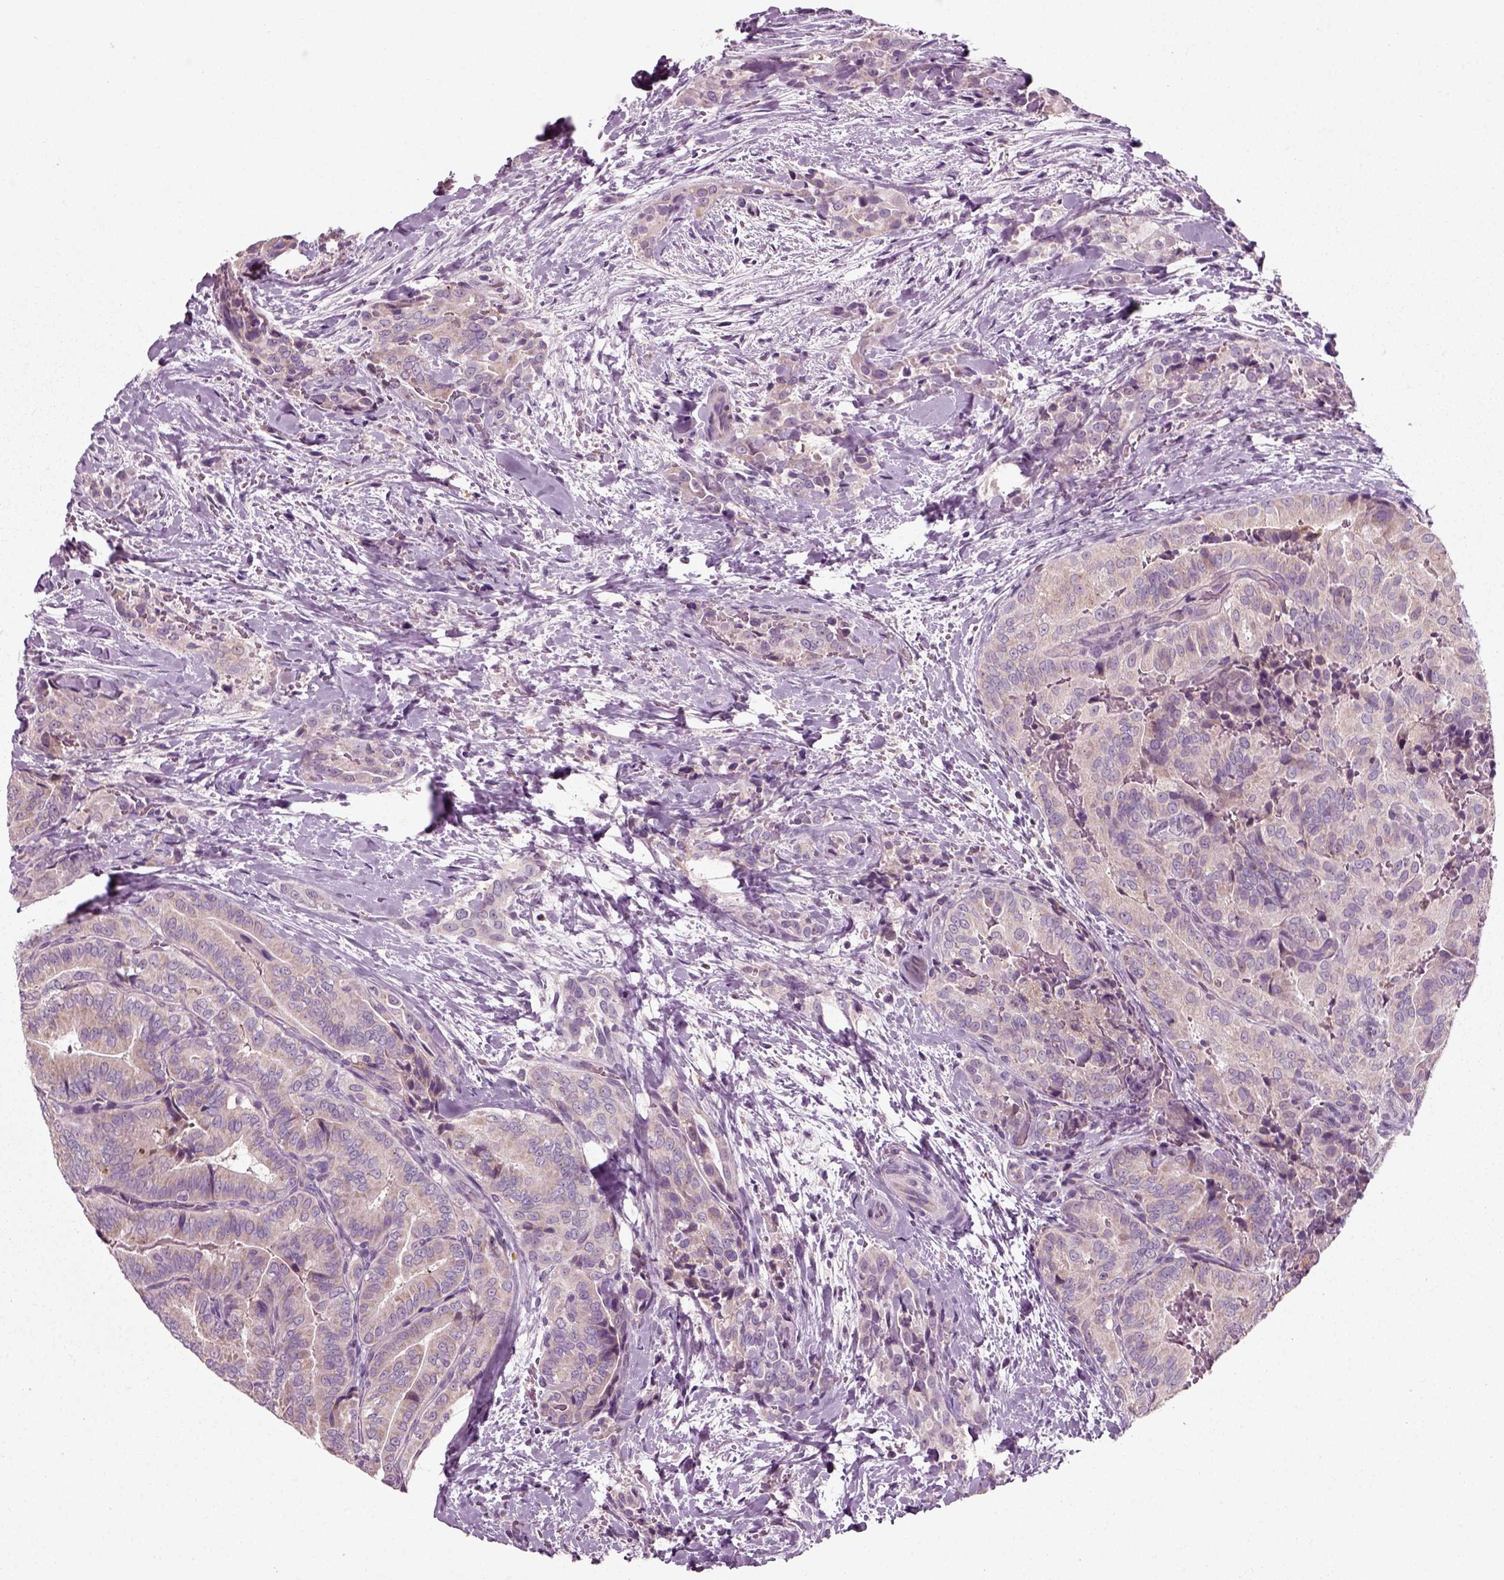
{"staining": {"intensity": "weak", "quantity": "25%-75%", "location": "cytoplasmic/membranous"}, "tissue": "thyroid cancer", "cell_type": "Tumor cells", "image_type": "cancer", "snomed": [{"axis": "morphology", "description": "Papillary adenocarcinoma, NOS"}, {"axis": "topography", "description": "Thyroid gland"}], "caption": "Protein analysis of thyroid papillary adenocarcinoma tissue displays weak cytoplasmic/membranous expression in approximately 25%-75% of tumor cells.", "gene": "RND2", "patient": {"sex": "male", "age": 61}}